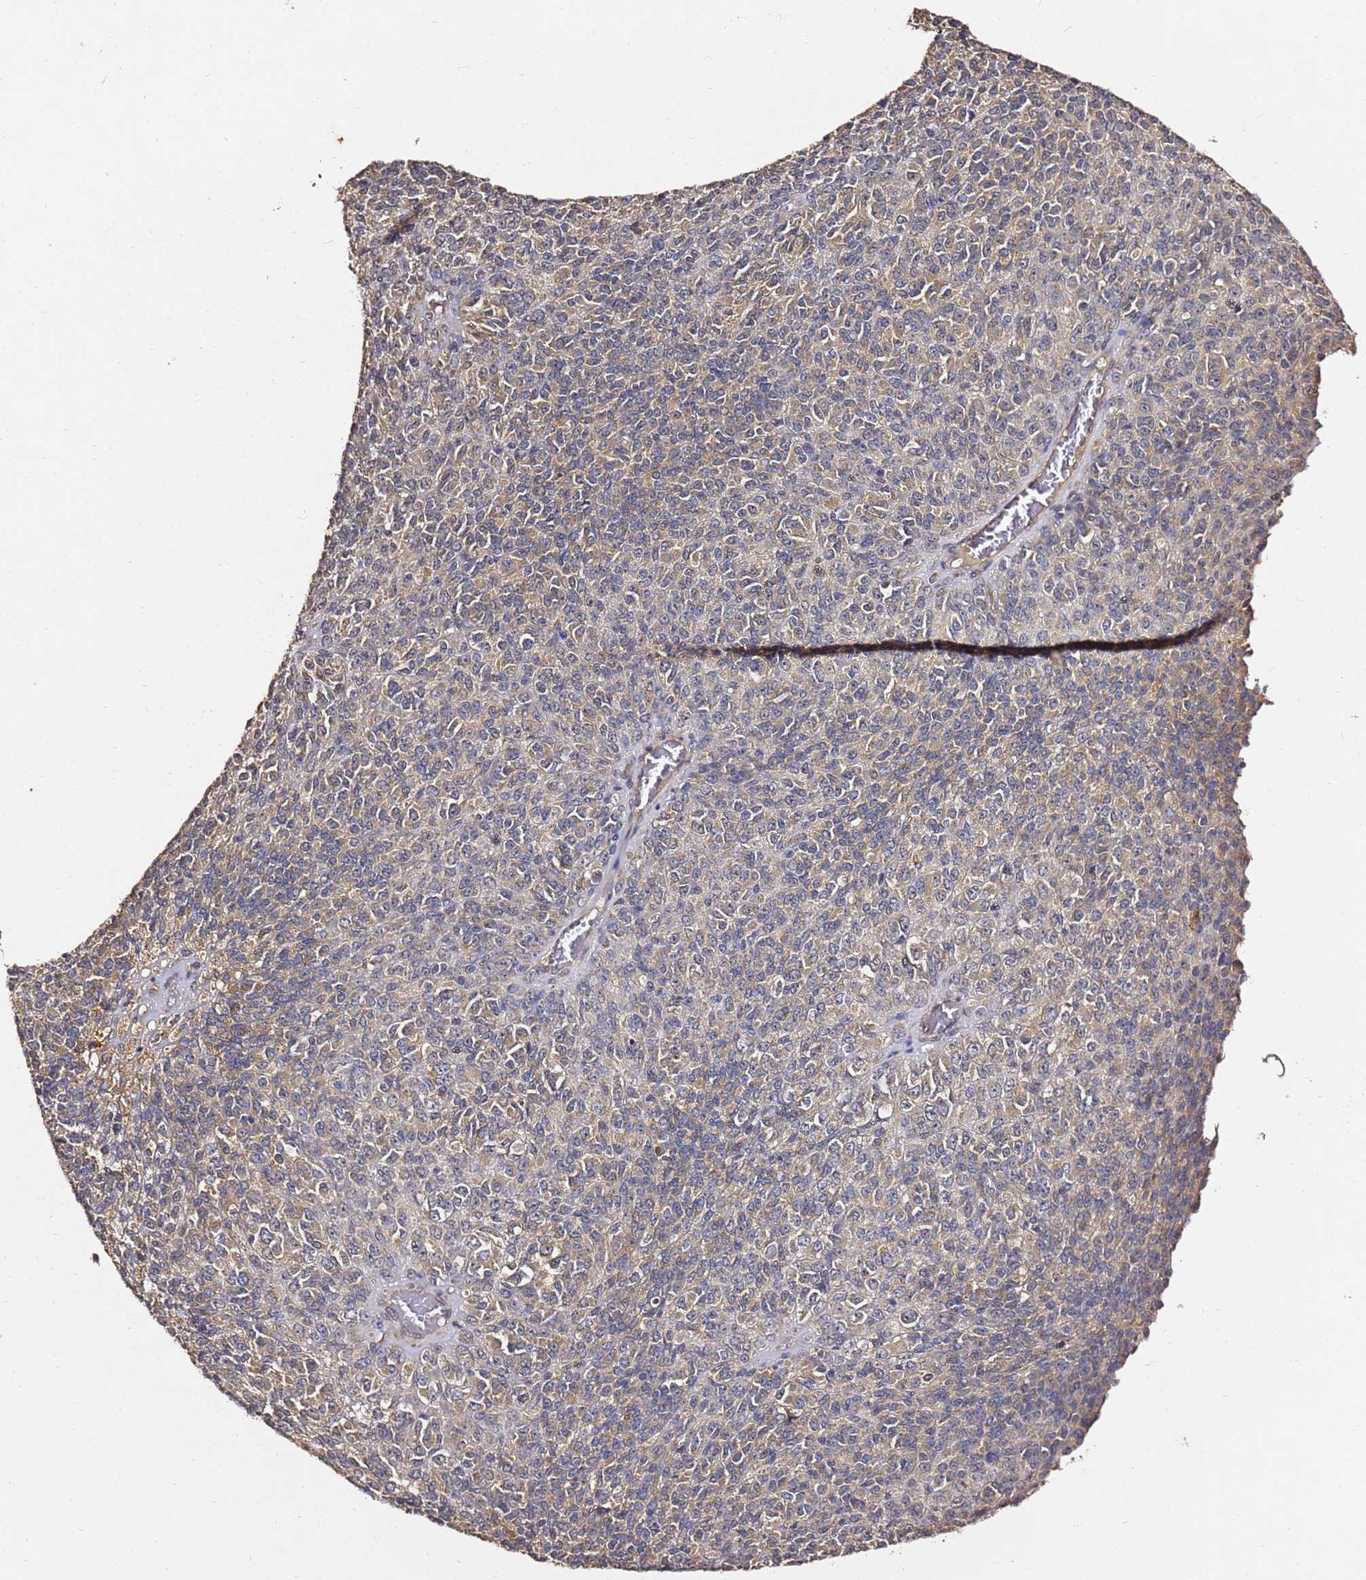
{"staining": {"intensity": "weak", "quantity": "25%-75%", "location": "cytoplasmic/membranous"}, "tissue": "melanoma", "cell_type": "Tumor cells", "image_type": "cancer", "snomed": [{"axis": "morphology", "description": "Malignant melanoma, Metastatic site"}, {"axis": "topography", "description": "Brain"}], "caption": "An IHC photomicrograph of neoplastic tissue is shown. Protein staining in brown labels weak cytoplasmic/membranous positivity in melanoma within tumor cells.", "gene": "C6orf136", "patient": {"sex": "female", "age": 56}}